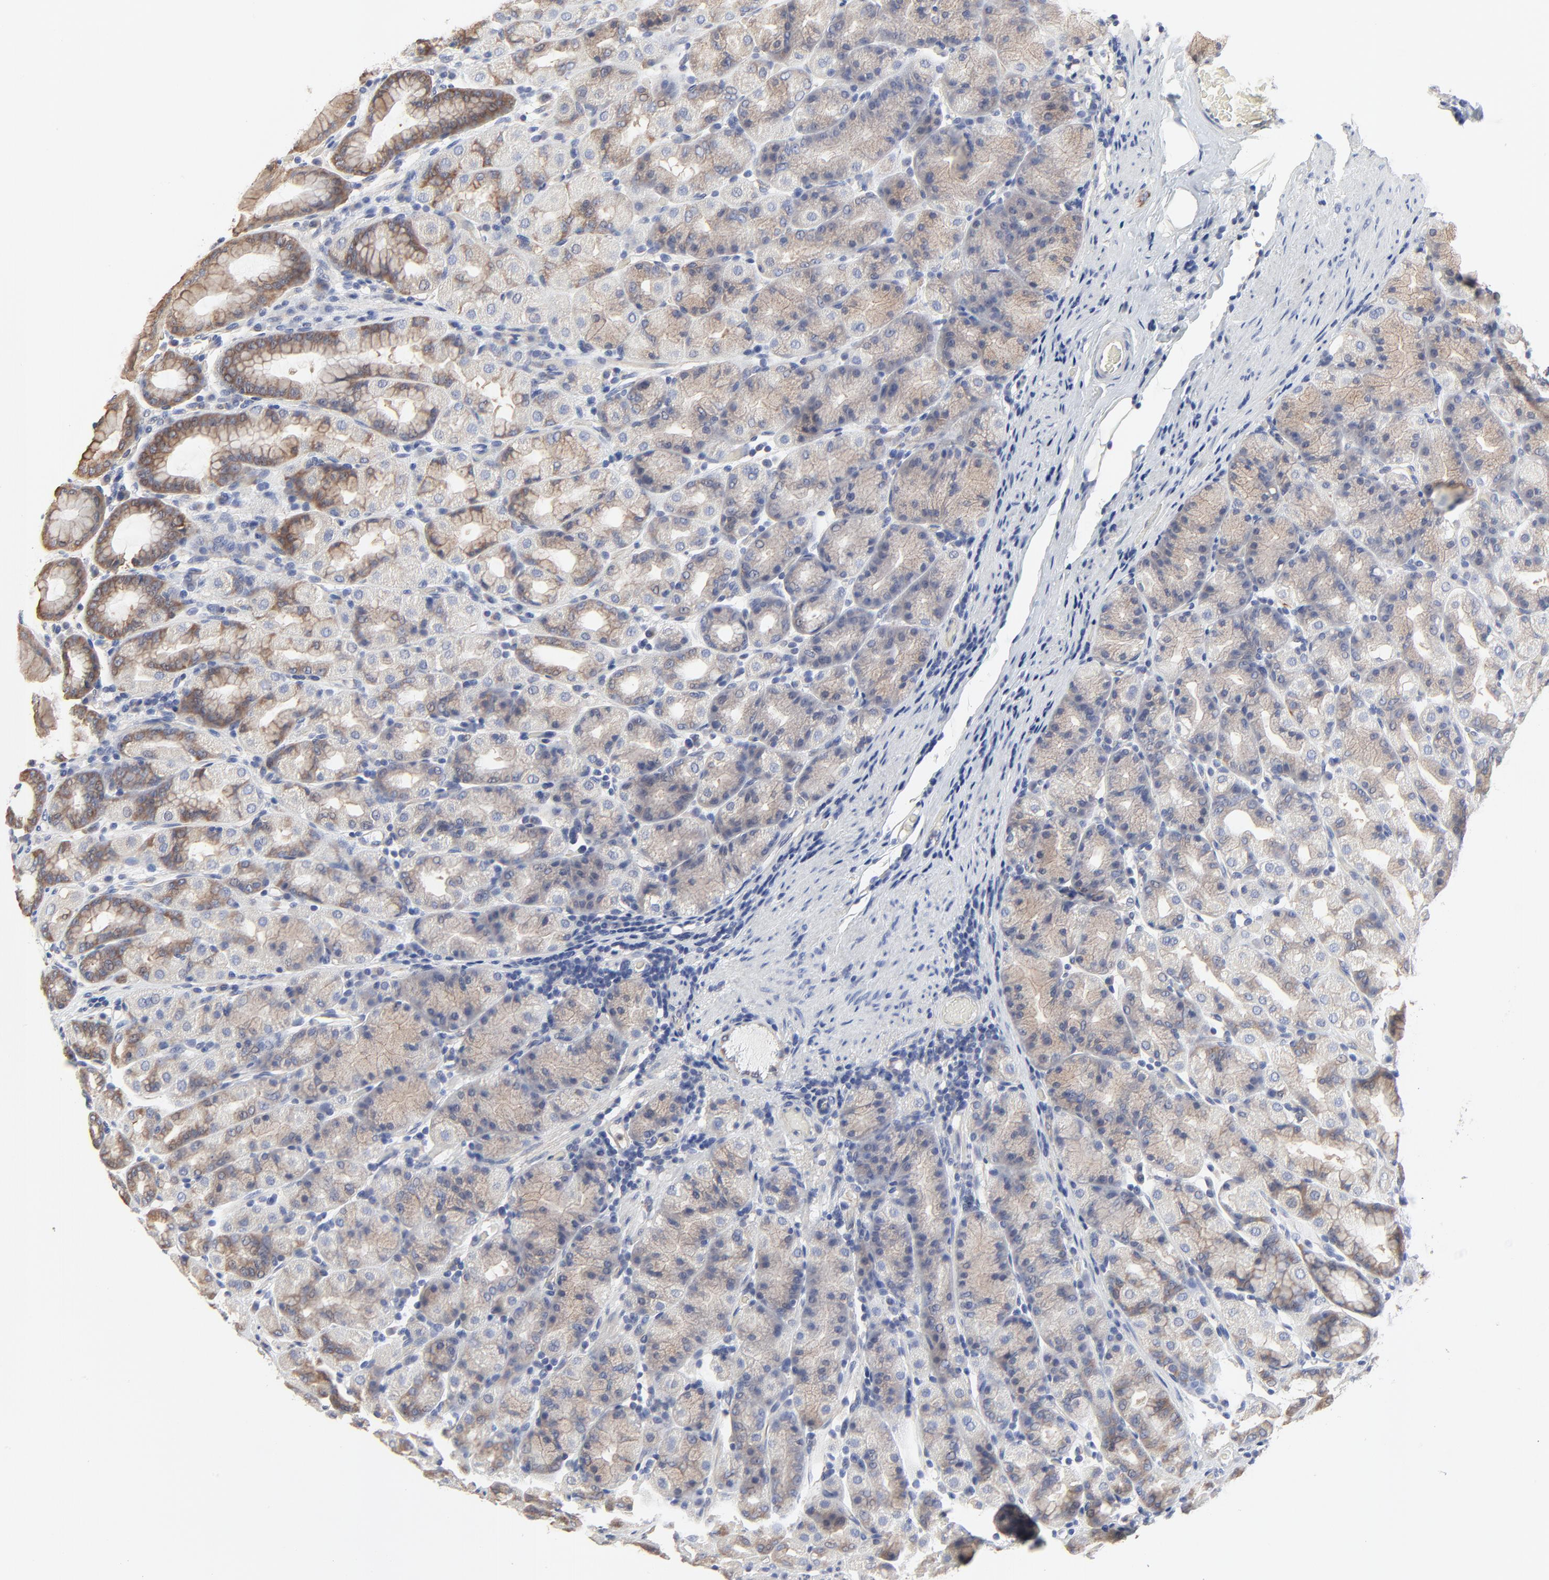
{"staining": {"intensity": "moderate", "quantity": ">75%", "location": "cytoplasmic/membranous"}, "tissue": "stomach", "cell_type": "Glandular cells", "image_type": "normal", "snomed": [{"axis": "morphology", "description": "Normal tissue, NOS"}, {"axis": "topography", "description": "Stomach, upper"}], "caption": "Immunohistochemistry photomicrograph of benign stomach: stomach stained using immunohistochemistry demonstrates medium levels of moderate protein expression localized specifically in the cytoplasmic/membranous of glandular cells, appearing as a cytoplasmic/membranous brown color.", "gene": "NXF3", "patient": {"sex": "male", "age": 68}}